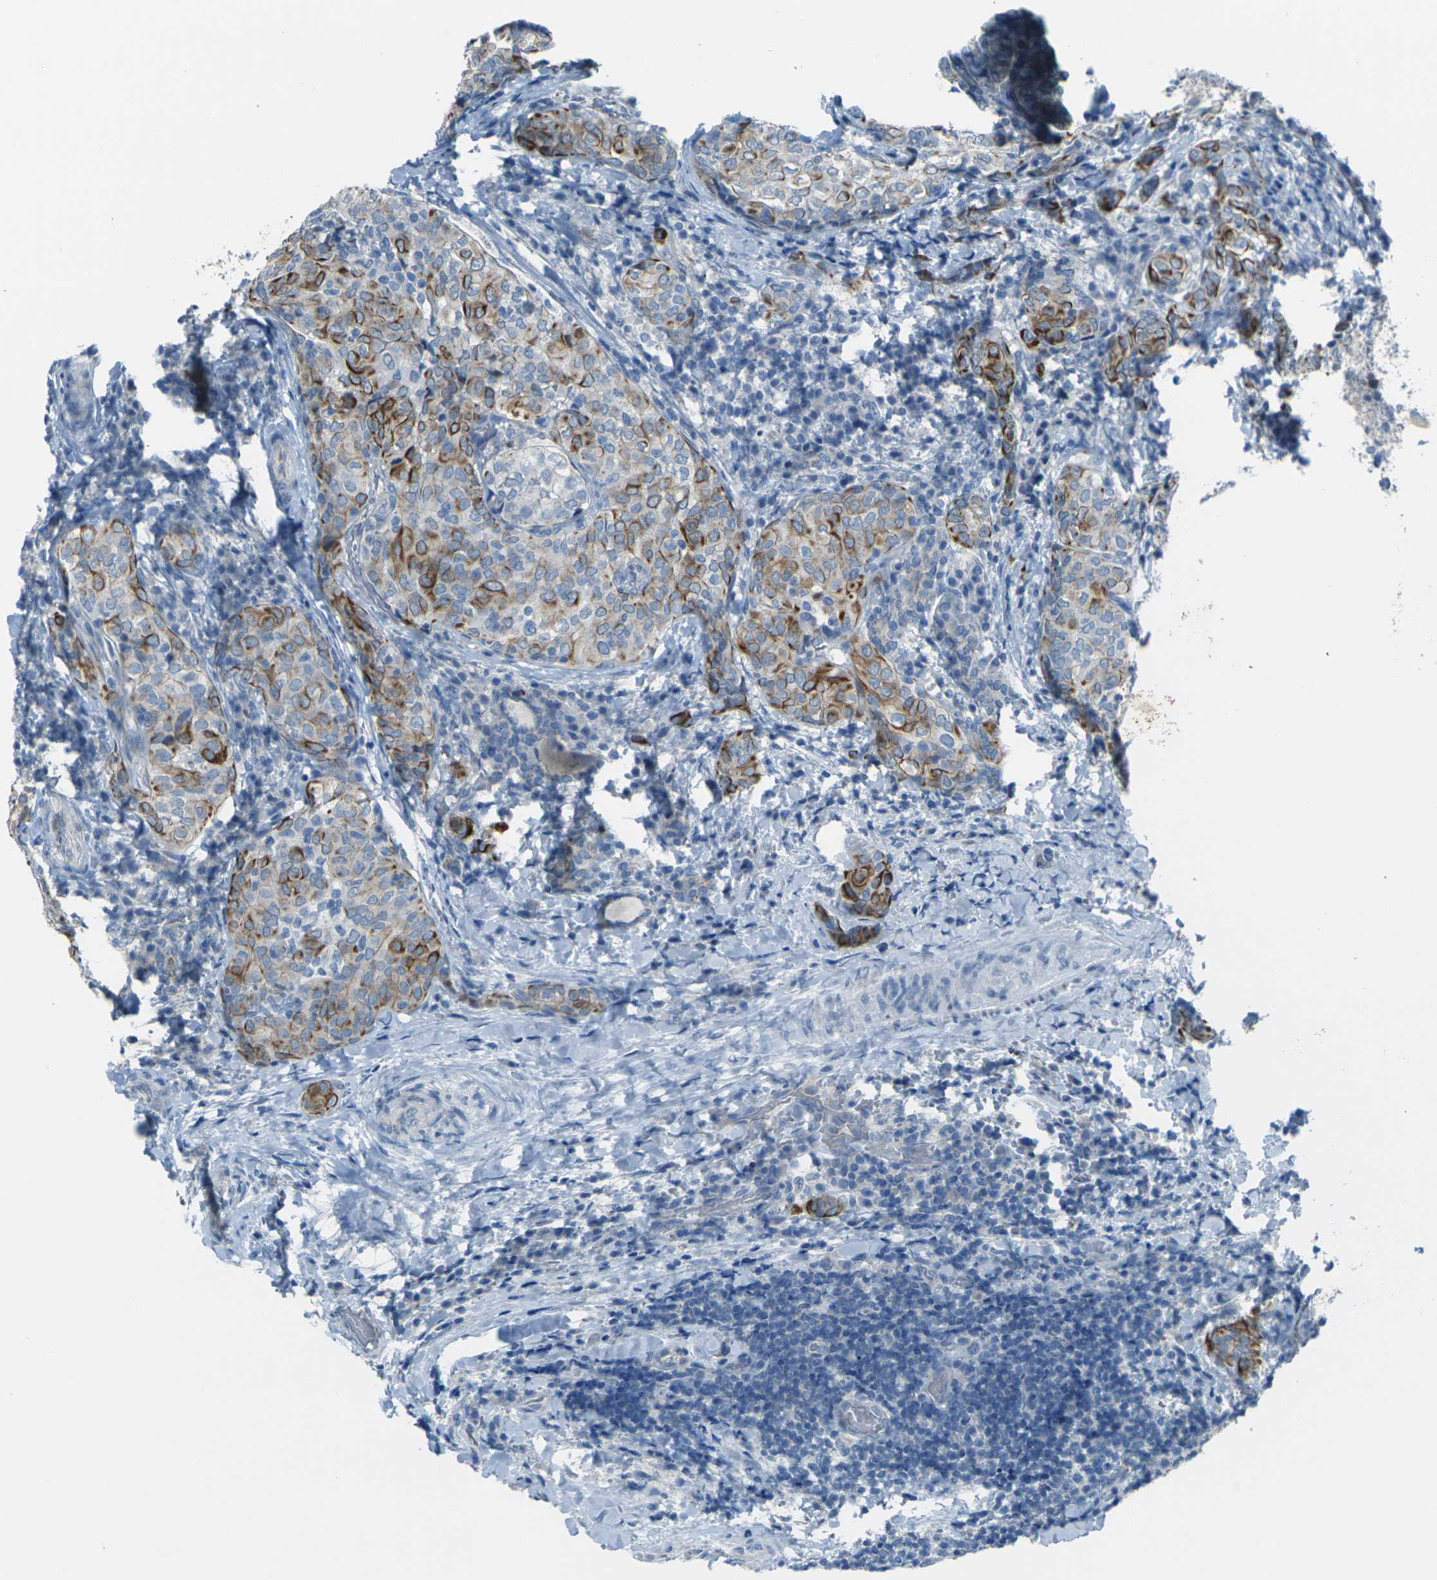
{"staining": {"intensity": "strong", "quantity": "25%-75%", "location": "cytoplasmic/membranous"}, "tissue": "thyroid cancer", "cell_type": "Tumor cells", "image_type": "cancer", "snomed": [{"axis": "morphology", "description": "Normal tissue, NOS"}, {"axis": "morphology", "description": "Papillary adenocarcinoma, NOS"}, {"axis": "topography", "description": "Thyroid gland"}], "caption": "High-power microscopy captured an immunohistochemistry (IHC) micrograph of thyroid papillary adenocarcinoma, revealing strong cytoplasmic/membranous staining in about 25%-75% of tumor cells.", "gene": "ANKRD46", "patient": {"sex": "female", "age": 30}}